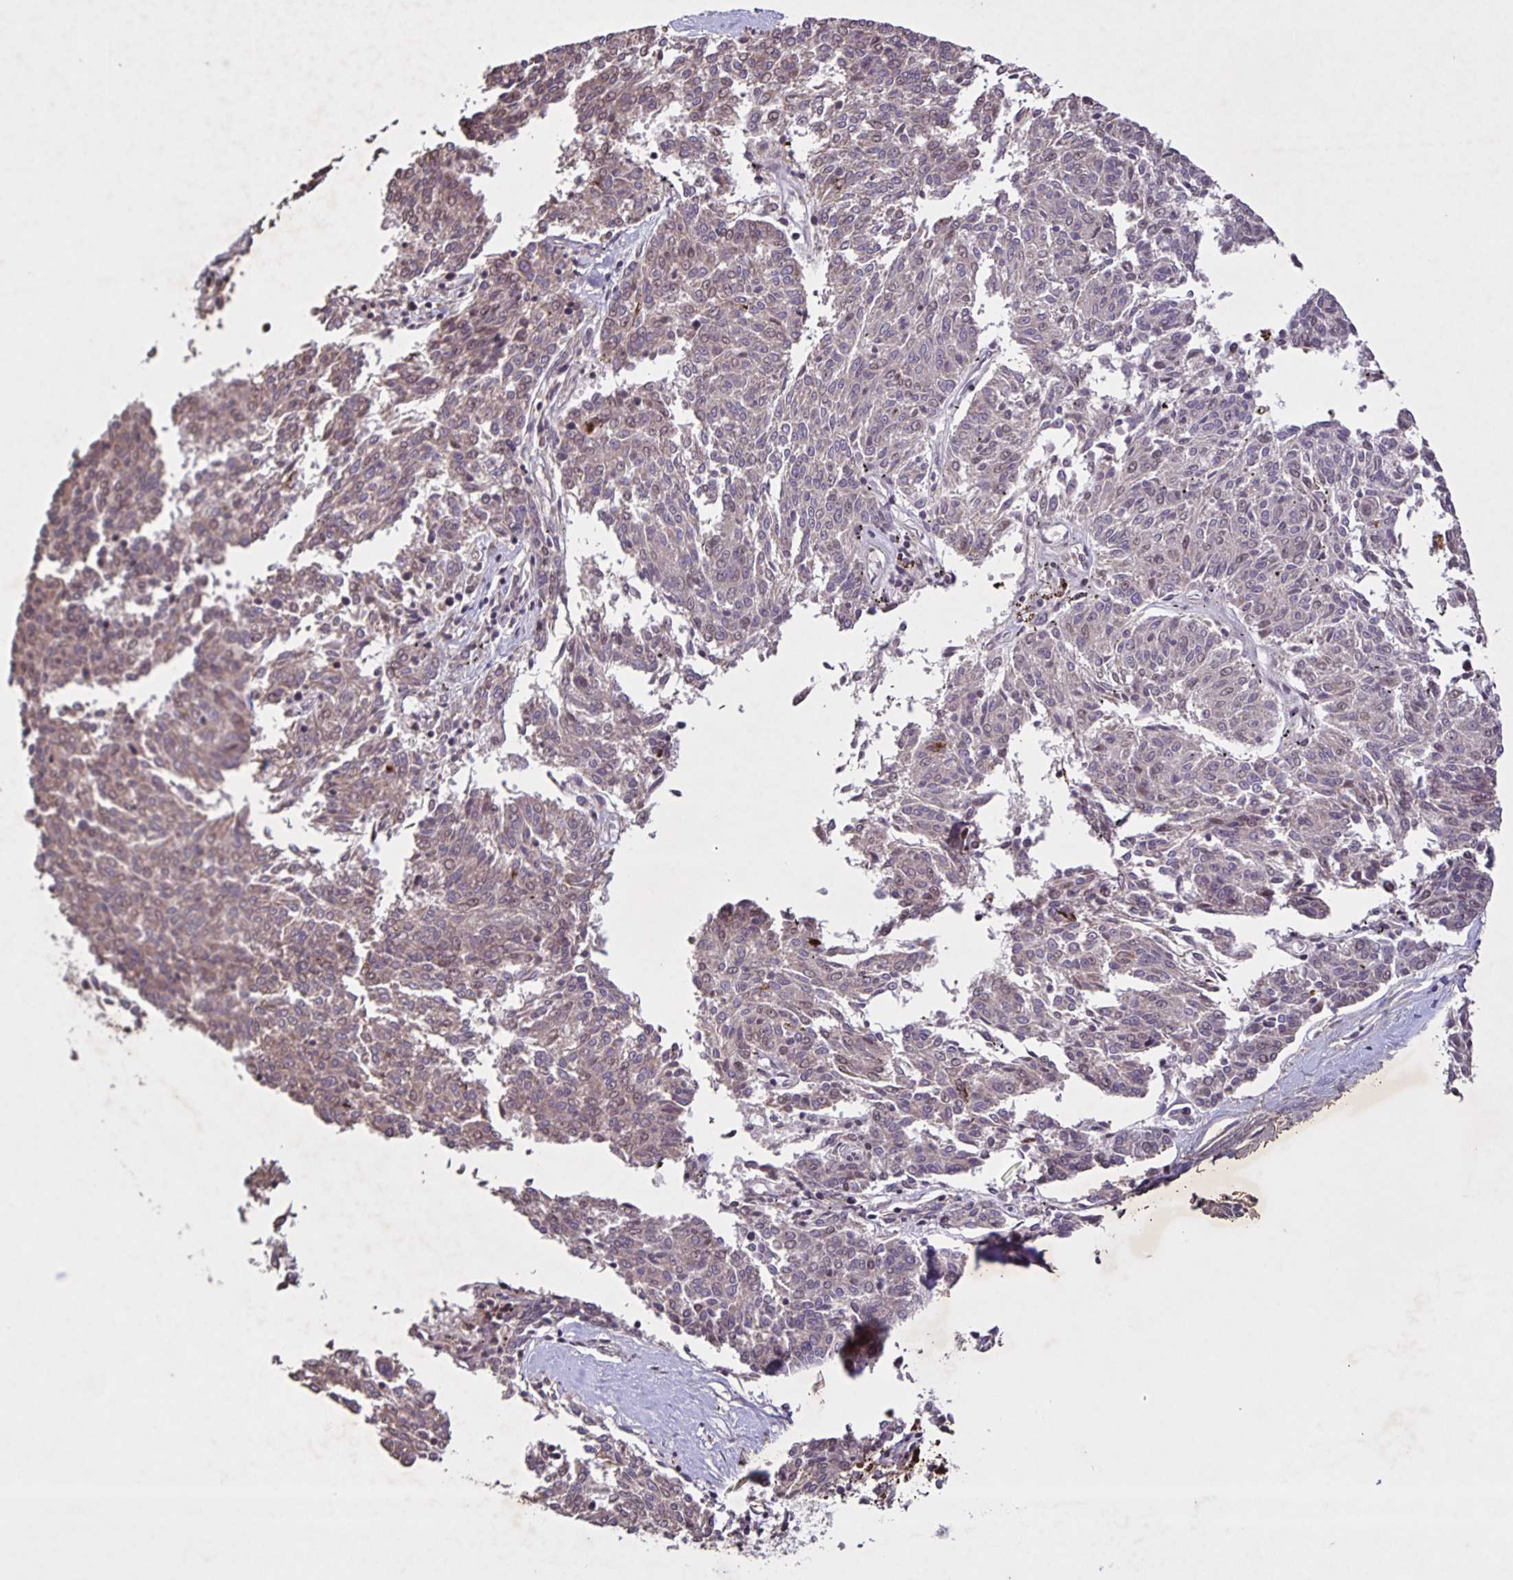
{"staining": {"intensity": "weak", "quantity": "<25%", "location": "nuclear"}, "tissue": "melanoma", "cell_type": "Tumor cells", "image_type": "cancer", "snomed": [{"axis": "morphology", "description": "Malignant melanoma, NOS"}, {"axis": "topography", "description": "Skin"}], "caption": "This histopathology image is of malignant melanoma stained with immunohistochemistry to label a protein in brown with the nuclei are counter-stained blue. There is no positivity in tumor cells.", "gene": "GDF2", "patient": {"sex": "female", "age": 72}}